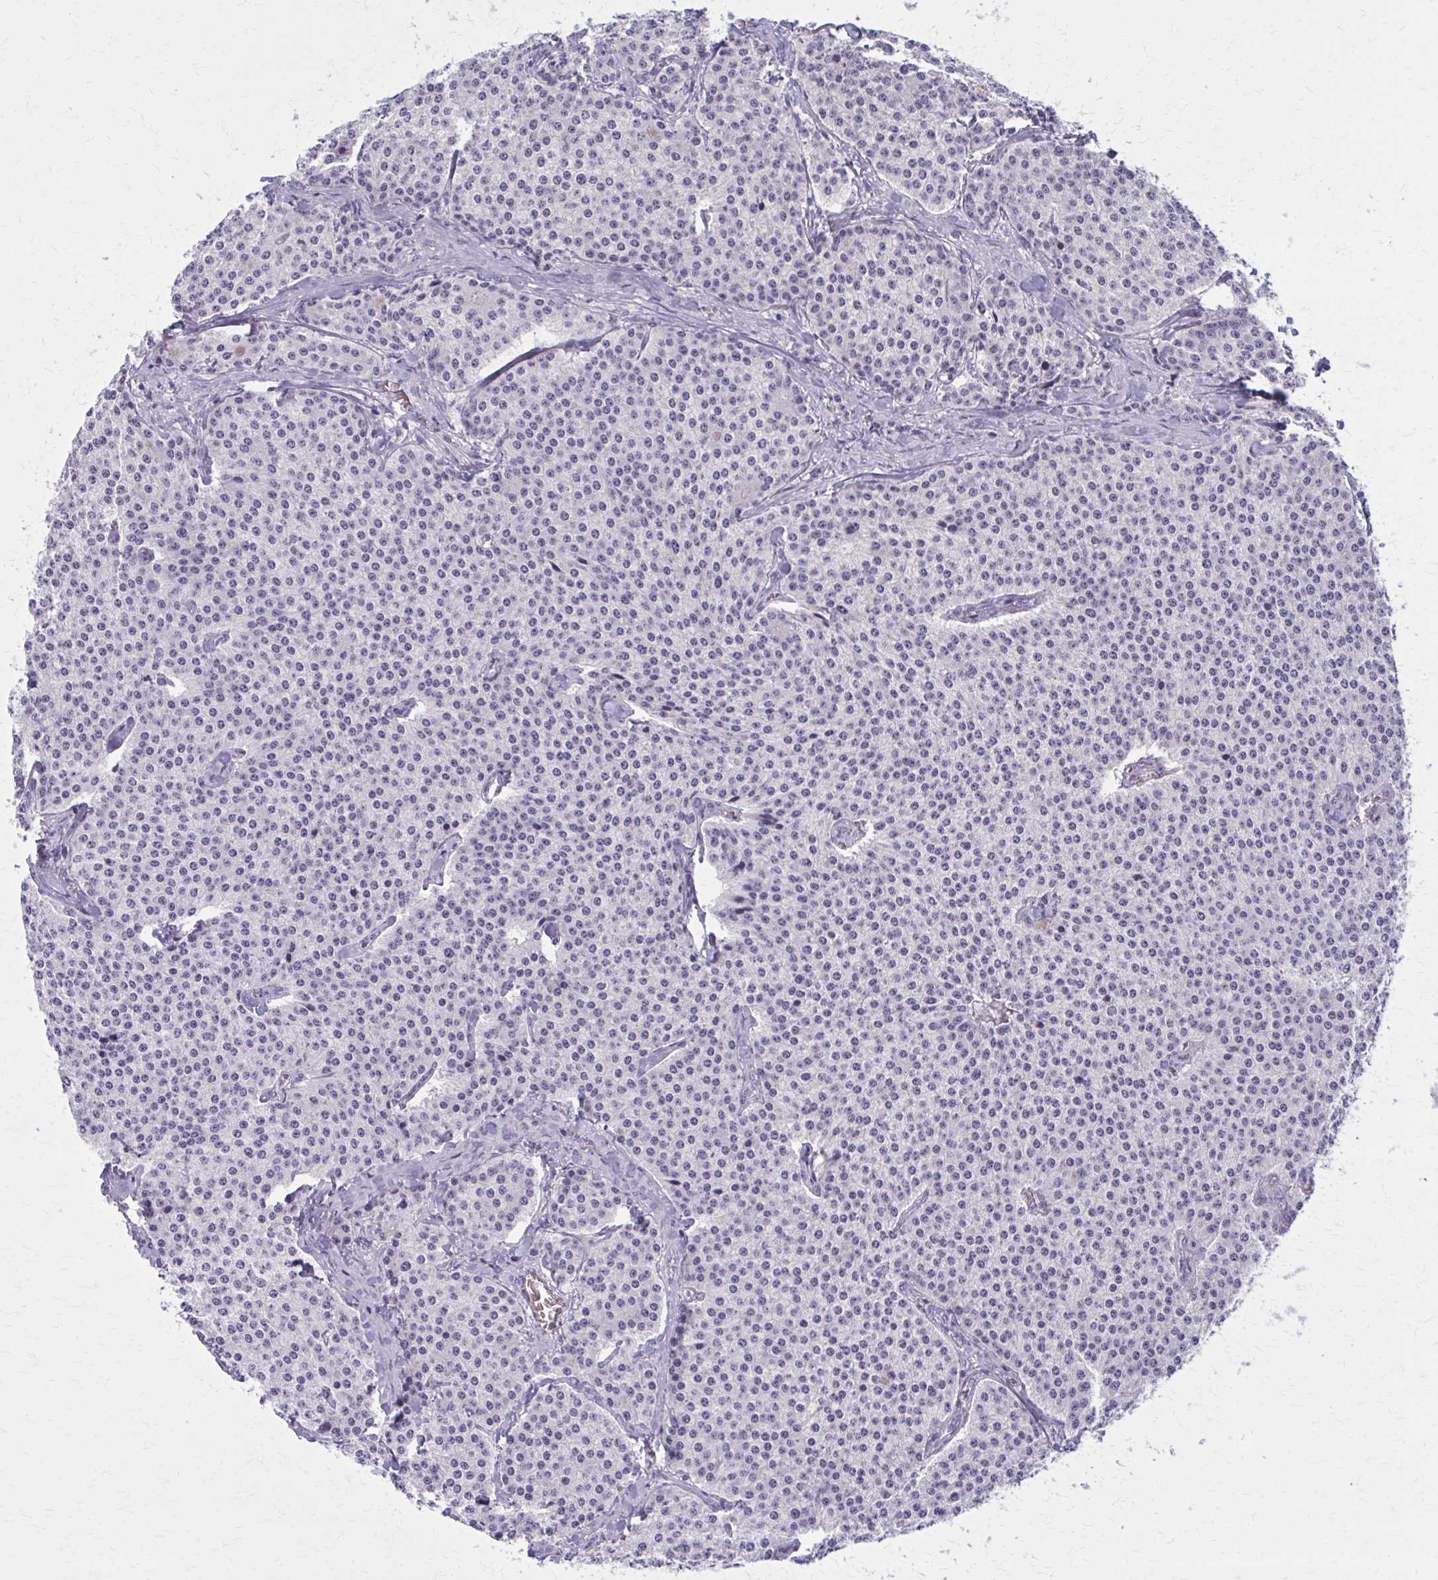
{"staining": {"intensity": "negative", "quantity": "none", "location": "none"}, "tissue": "carcinoid", "cell_type": "Tumor cells", "image_type": "cancer", "snomed": [{"axis": "morphology", "description": "Carcinoid, malignant, NOS"}, {"axis": "topography", "description": "Small intestine"}], "caption": "This is an immunohistochemistry image of human carcinoid. There is no positivity in tumor cells.", "gene": "OR4A47", "patient": {"sex": "female", "age": 64}}